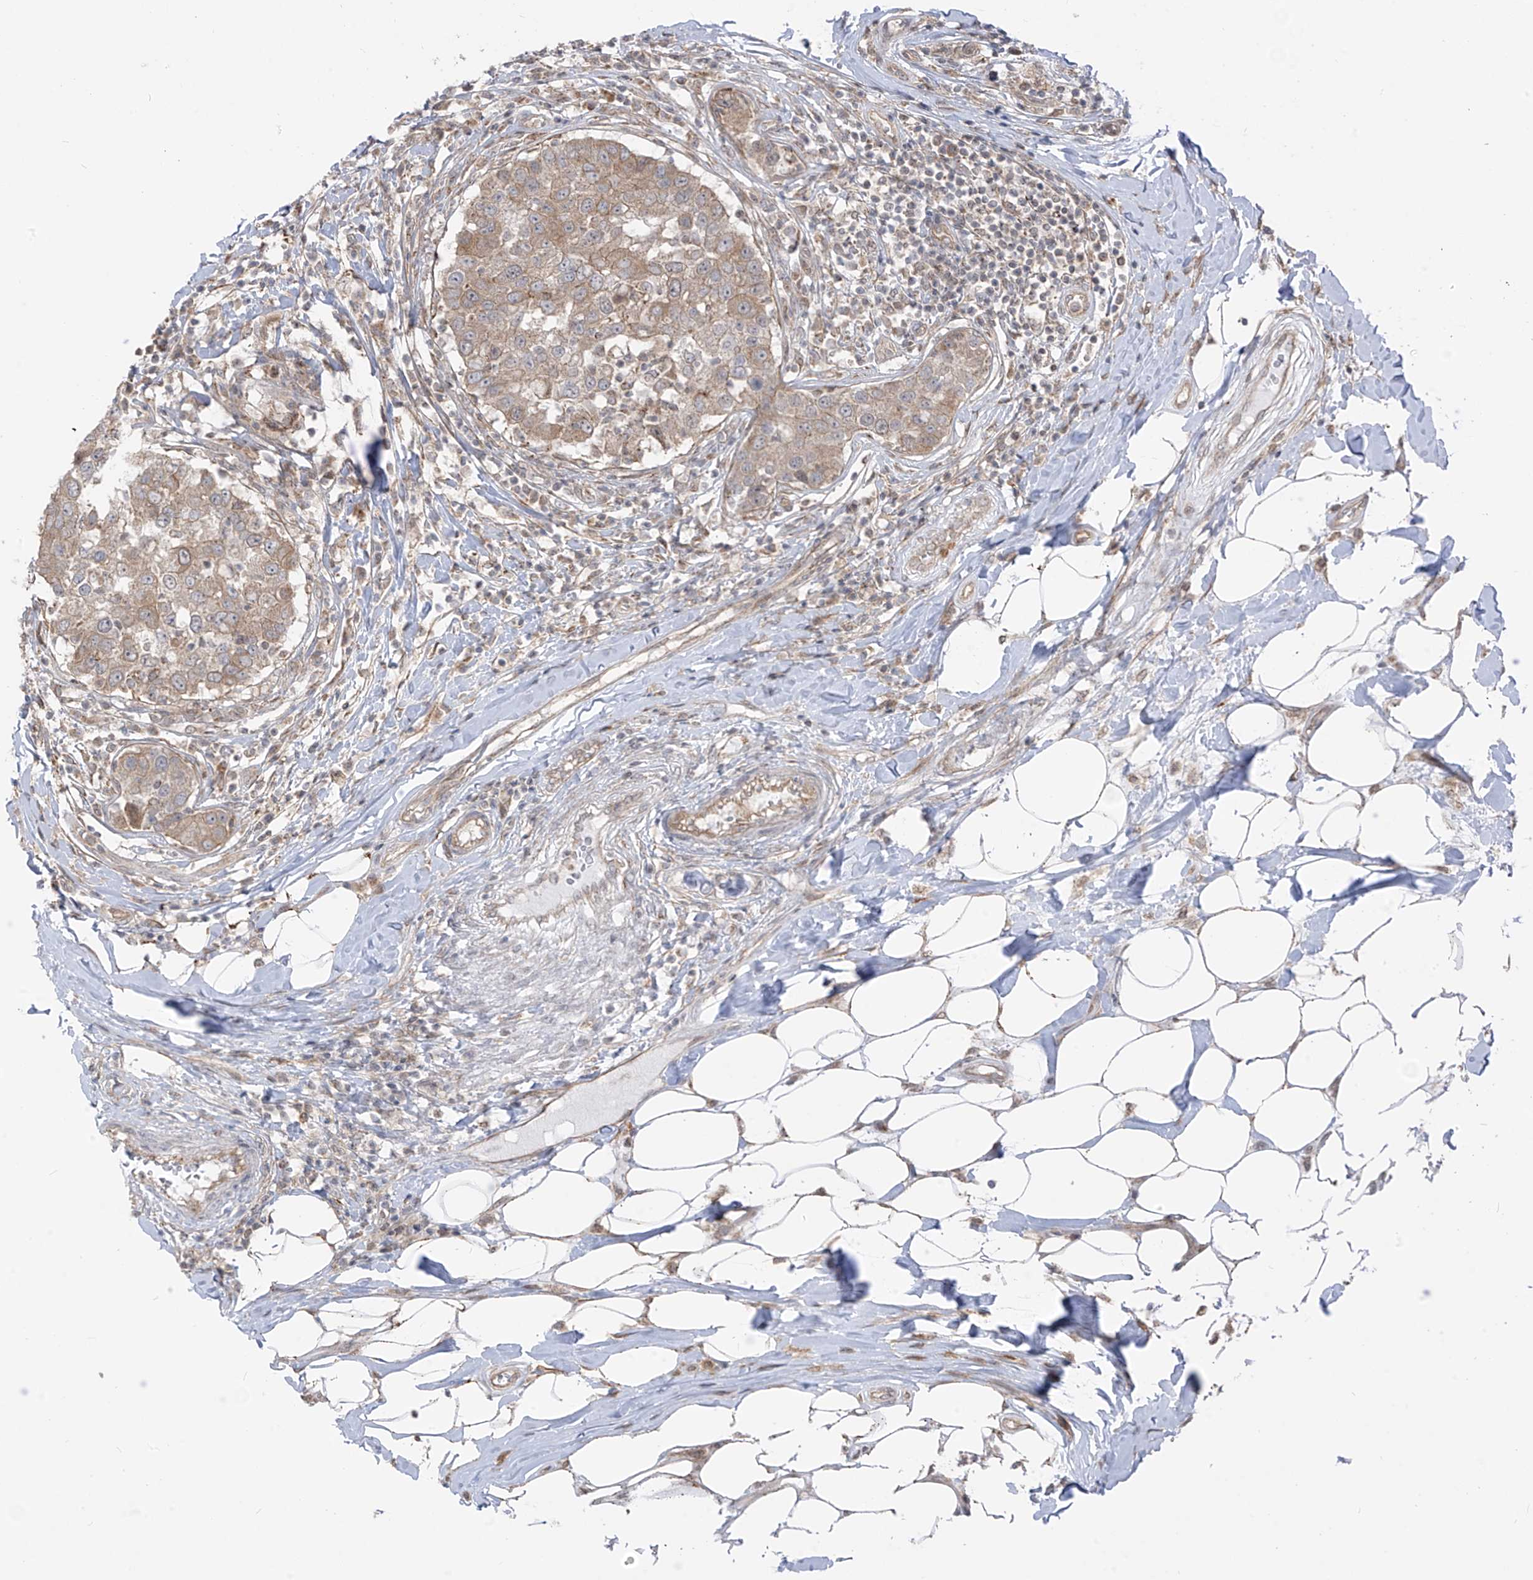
{"staining": {"intensity": "weak", "quantity": ">75%", "location": "cytoplasmic/membranous"}, "tissue": "breast cancer", "cell_type": "Tumor cells", "image_type": "cancer", "snomed": [{"axis": "morphology", "description": "Duct carcinoma"}, {"axis": "topography", "description": "Breast"}], "caption": "Immunohistochemical staining of breast invasive ductal carcinoma shows low levels of weak cytoplasmic/membranous protein staining in about >75% of tumor cells. (Brightfield microscopy of DAB IHC at high magnification).", "gene": "PDE11A", "patient": {"sex": "female", "age": 27}}